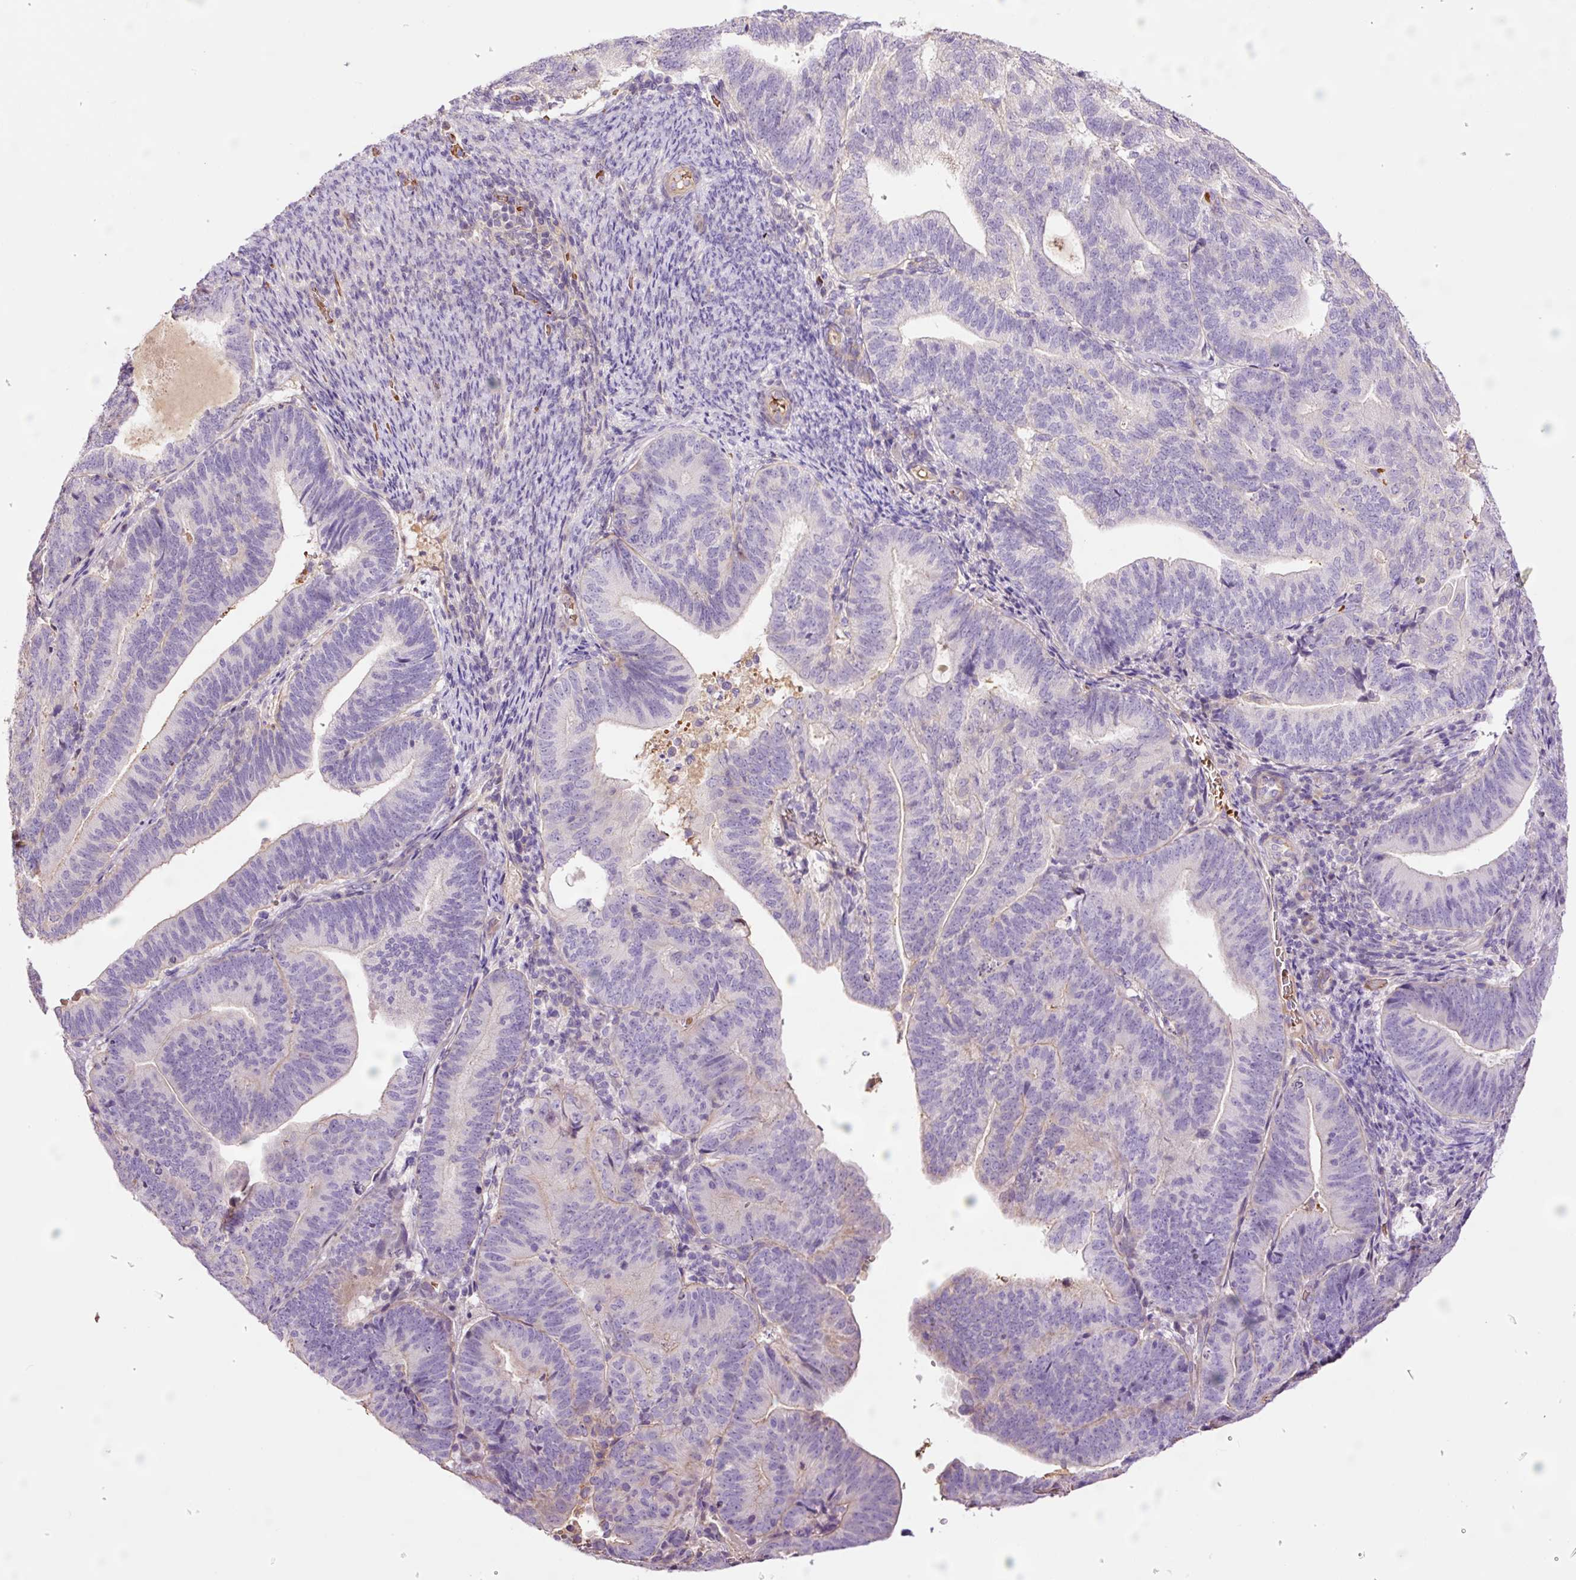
{"staining": {"intensity": "negative", "quantity": "none", "location": "none"}, "tissue": "endometrial cancer", "cell_type": "Tumor cells", "image_type": "cancer", "snomed": [{"axis": "morphology", "description": "Adenocarcinoma, NOS"}, {"axis": "topography", "description": "Endometrium"}], "caption": "Human adenocarcinoma (endometrial) stained for a protein using immunohistochemistry (IHC) shows no expression in tumor cells.", "gene": "TMEM235", "patient": {"sex": "female", "age": 70}}